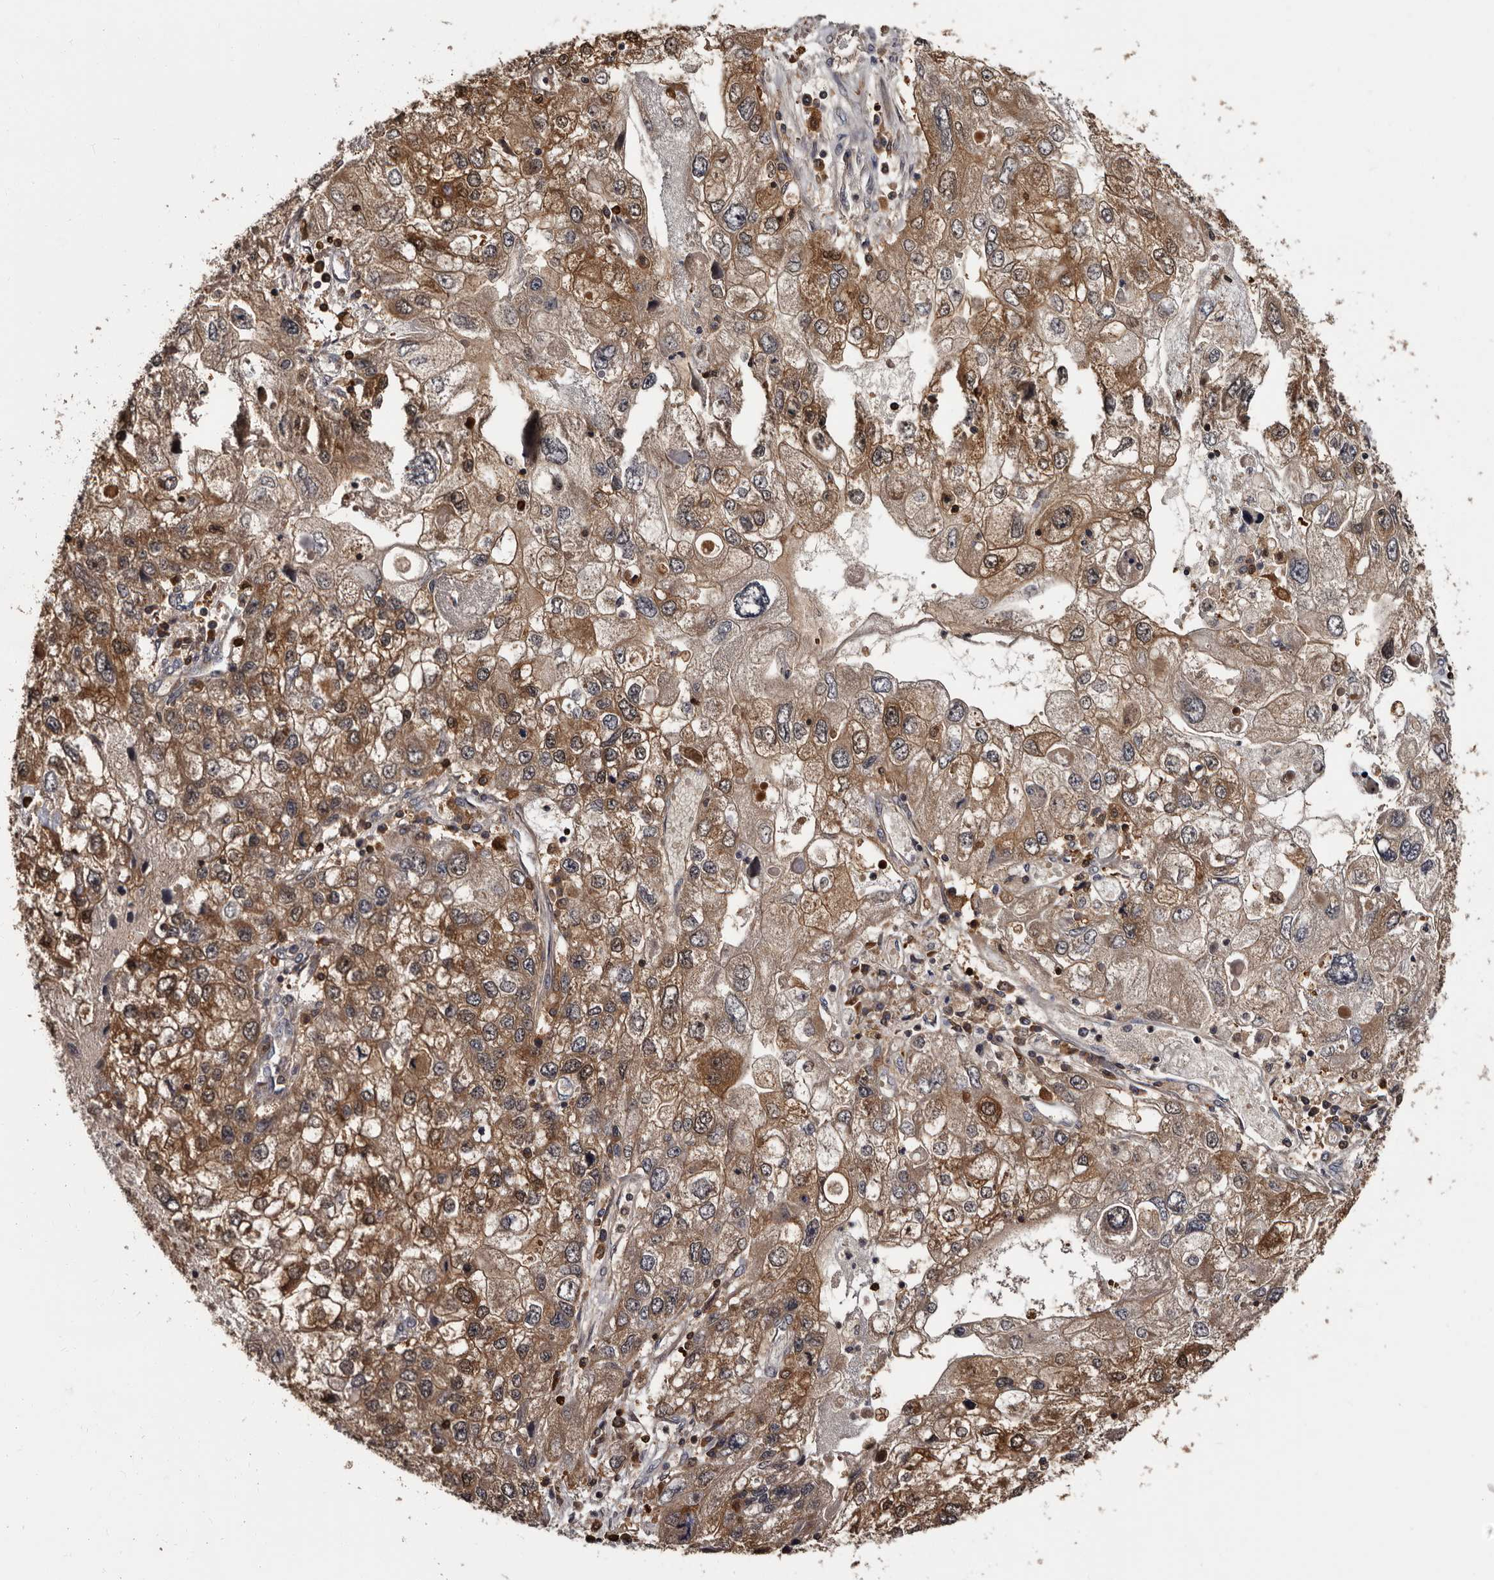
{"staining": {"intensity": "moderate", "quantity": "25%-75%", "location": "cytoplasmic/membranous"}, "tissue": "endometrial cancer", "cell_type": "Tumor cells", "image_type": "cancer", "snomed": [{"axis": "morphology", "description": "Adenocarcinoma, NOS"}, {"axis": "topography", "description": "Endometrium"}], "caption": "Tumor cells exhibit medium levels of moderate cytoplasmic/membranous expression in approximately 25%-75% of cells in human endometrial adenocarcinoma.", "gene": "DNPH1", "patient": {"sex": "female", "age": 49}}